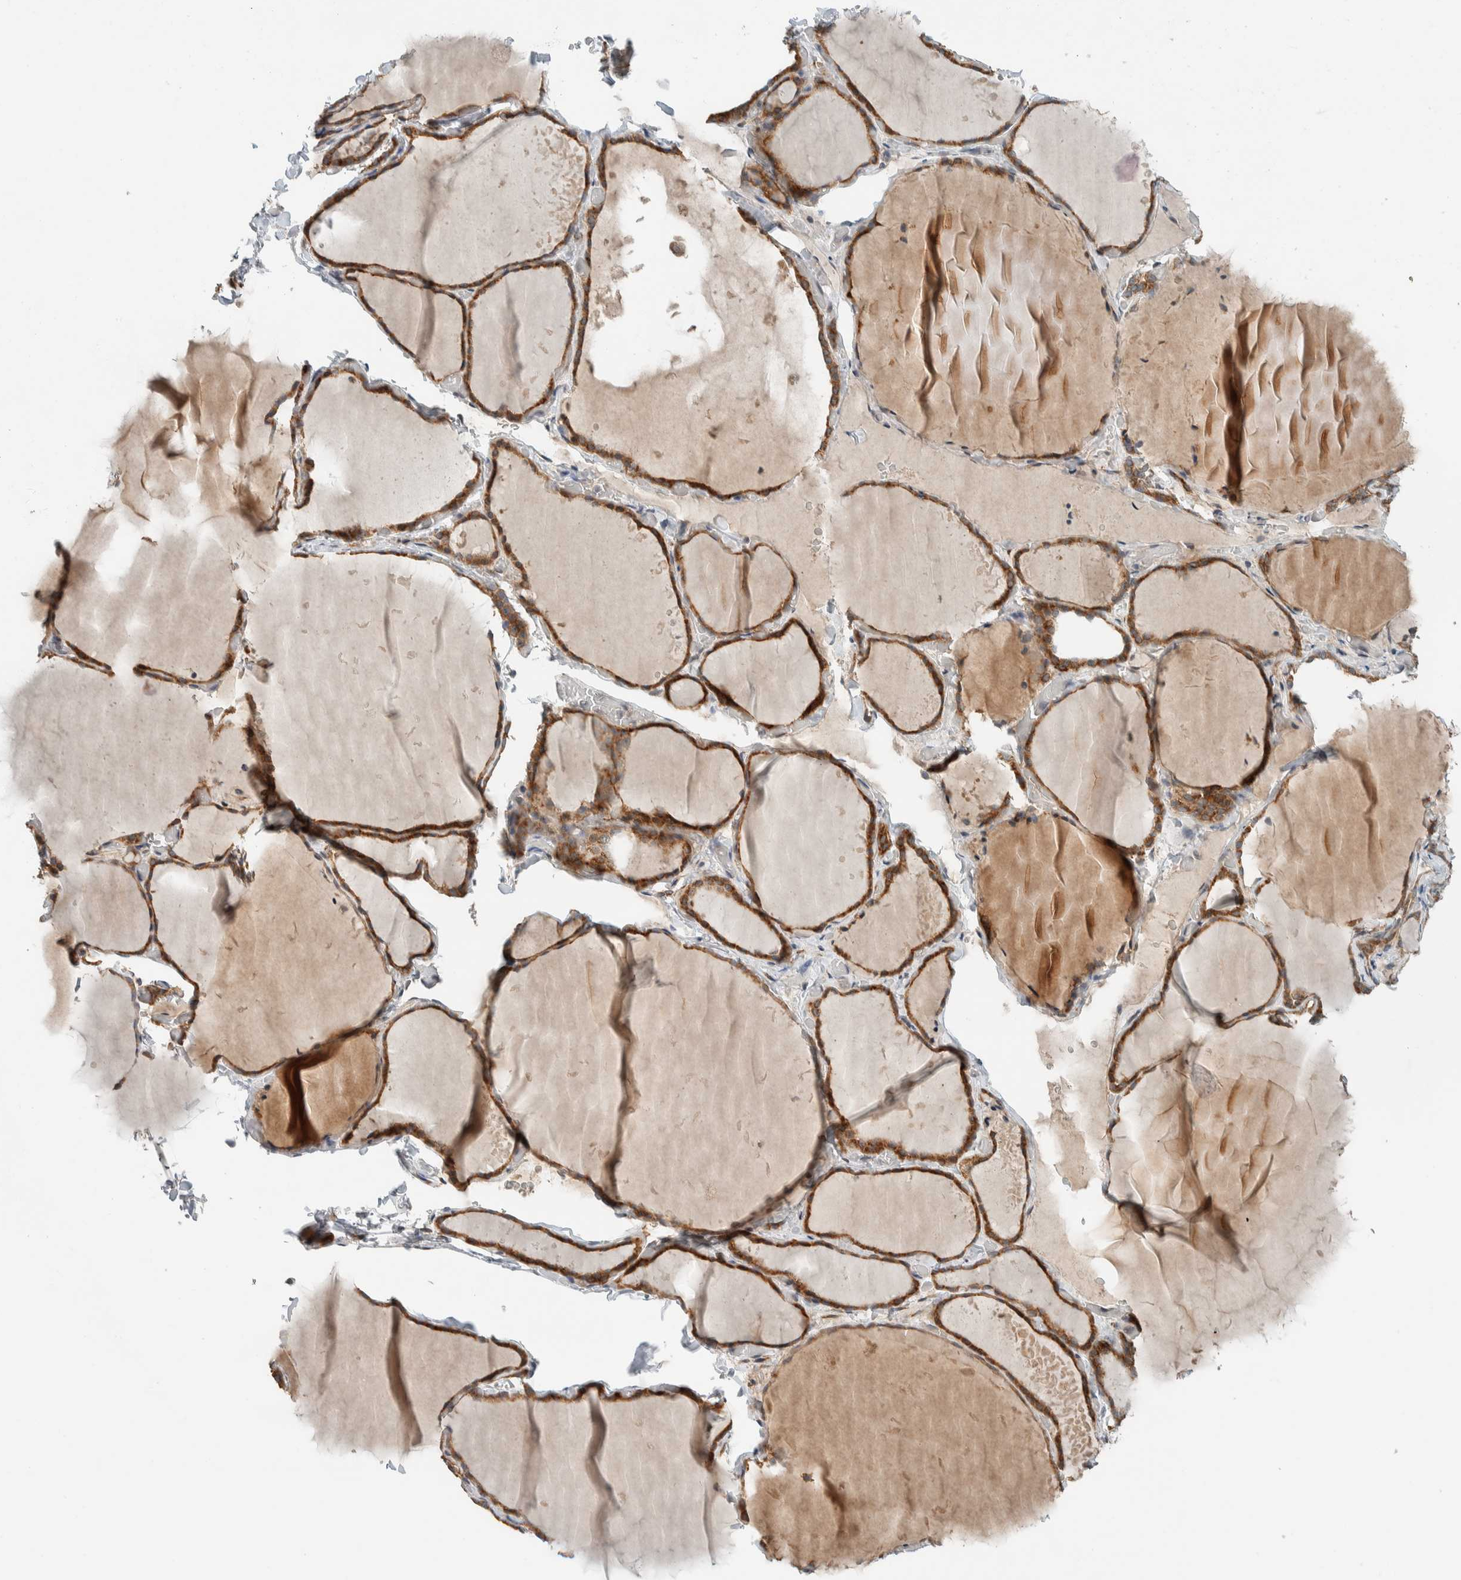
{"staining": {"intensity": "moderate", "quantity": ">75%", "location": "cytoplasmic/membranous"}, "tissue": "thyroid gland", "cell_type": "Glandular cells", "image_type": "normal", "snomed": [{"axis": "morphology", "description": "Normal tissue, NOS"}, {"axis": "topography", "description": "Thyroid gland"}], "caption": "Immunohistochemistry image of normal thyroid gland: human thyroid gland stained using immunohistochemistry (IHC) exhibits medium levels of moderate protein expression localized specifically in the cytoplasmic/membranous of glandular cells, appearing as a cytoplasmic/membranous brown color.", "gene": "CTBP2", "patient": {"sex": "female", "age": 22}}